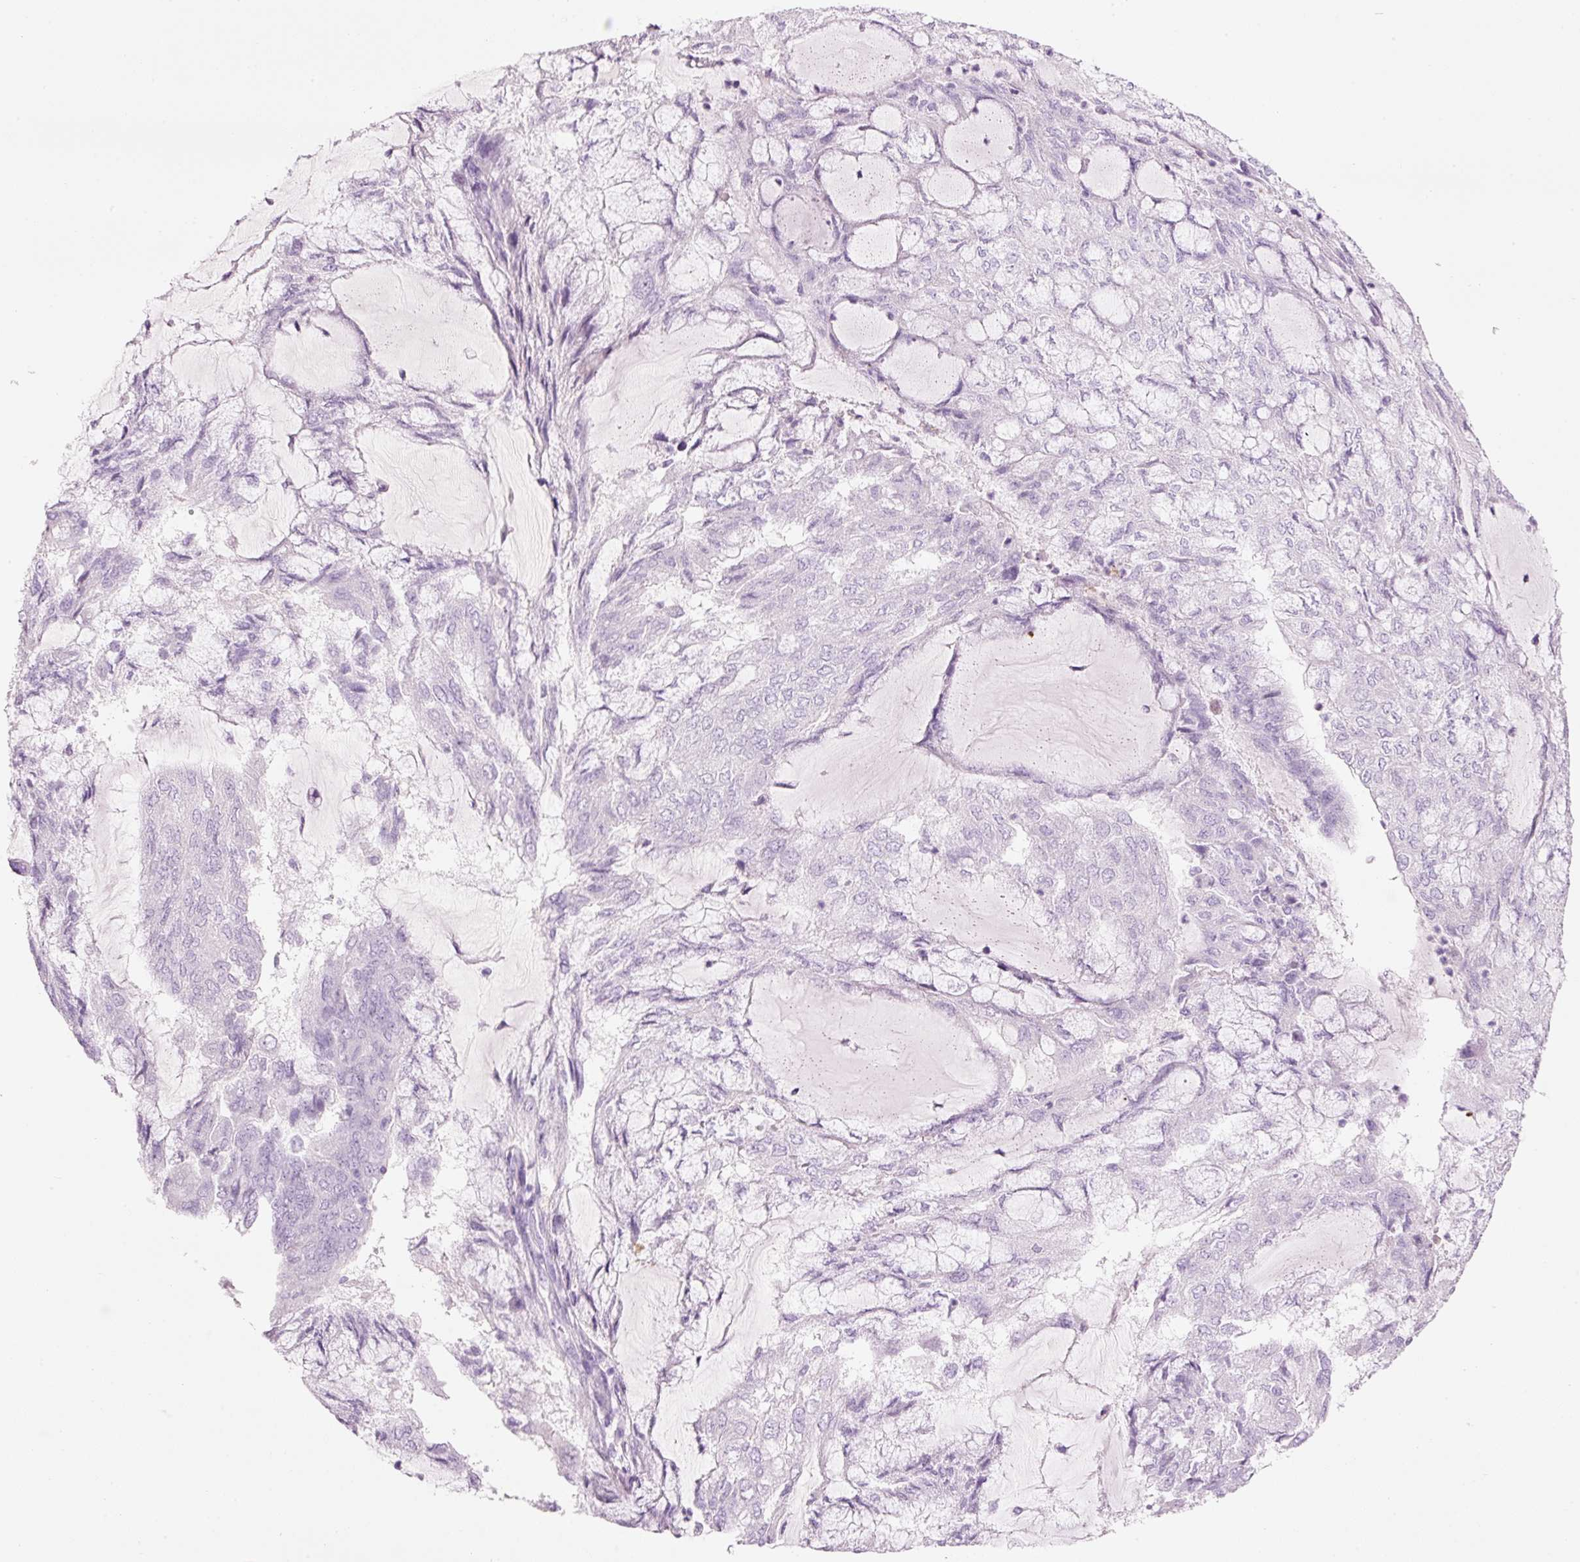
{"staining": {"intensity": "negative", "quantity": "none", "location": "none"}, "tissue": "endometrial cancer", "cell_type": "Tumor cells", "image_type": "cancer", "snomed": [{"axis": "morphology", "description": "Adenocarcinoma, NOS"}, {"axis": "topography", "description": "Endometrium"}], "caption": "Immunohistochemistry (IHC) image of neoplastic tissue: human endometrial cancer (adenocarcinoma) stained with DAB reveals no significant protein staining in tumor cells. (DAB immunohistochemistry, high magnification).", "gene": "MFAP4", "patient": {"sex": "female", "age": 81}}